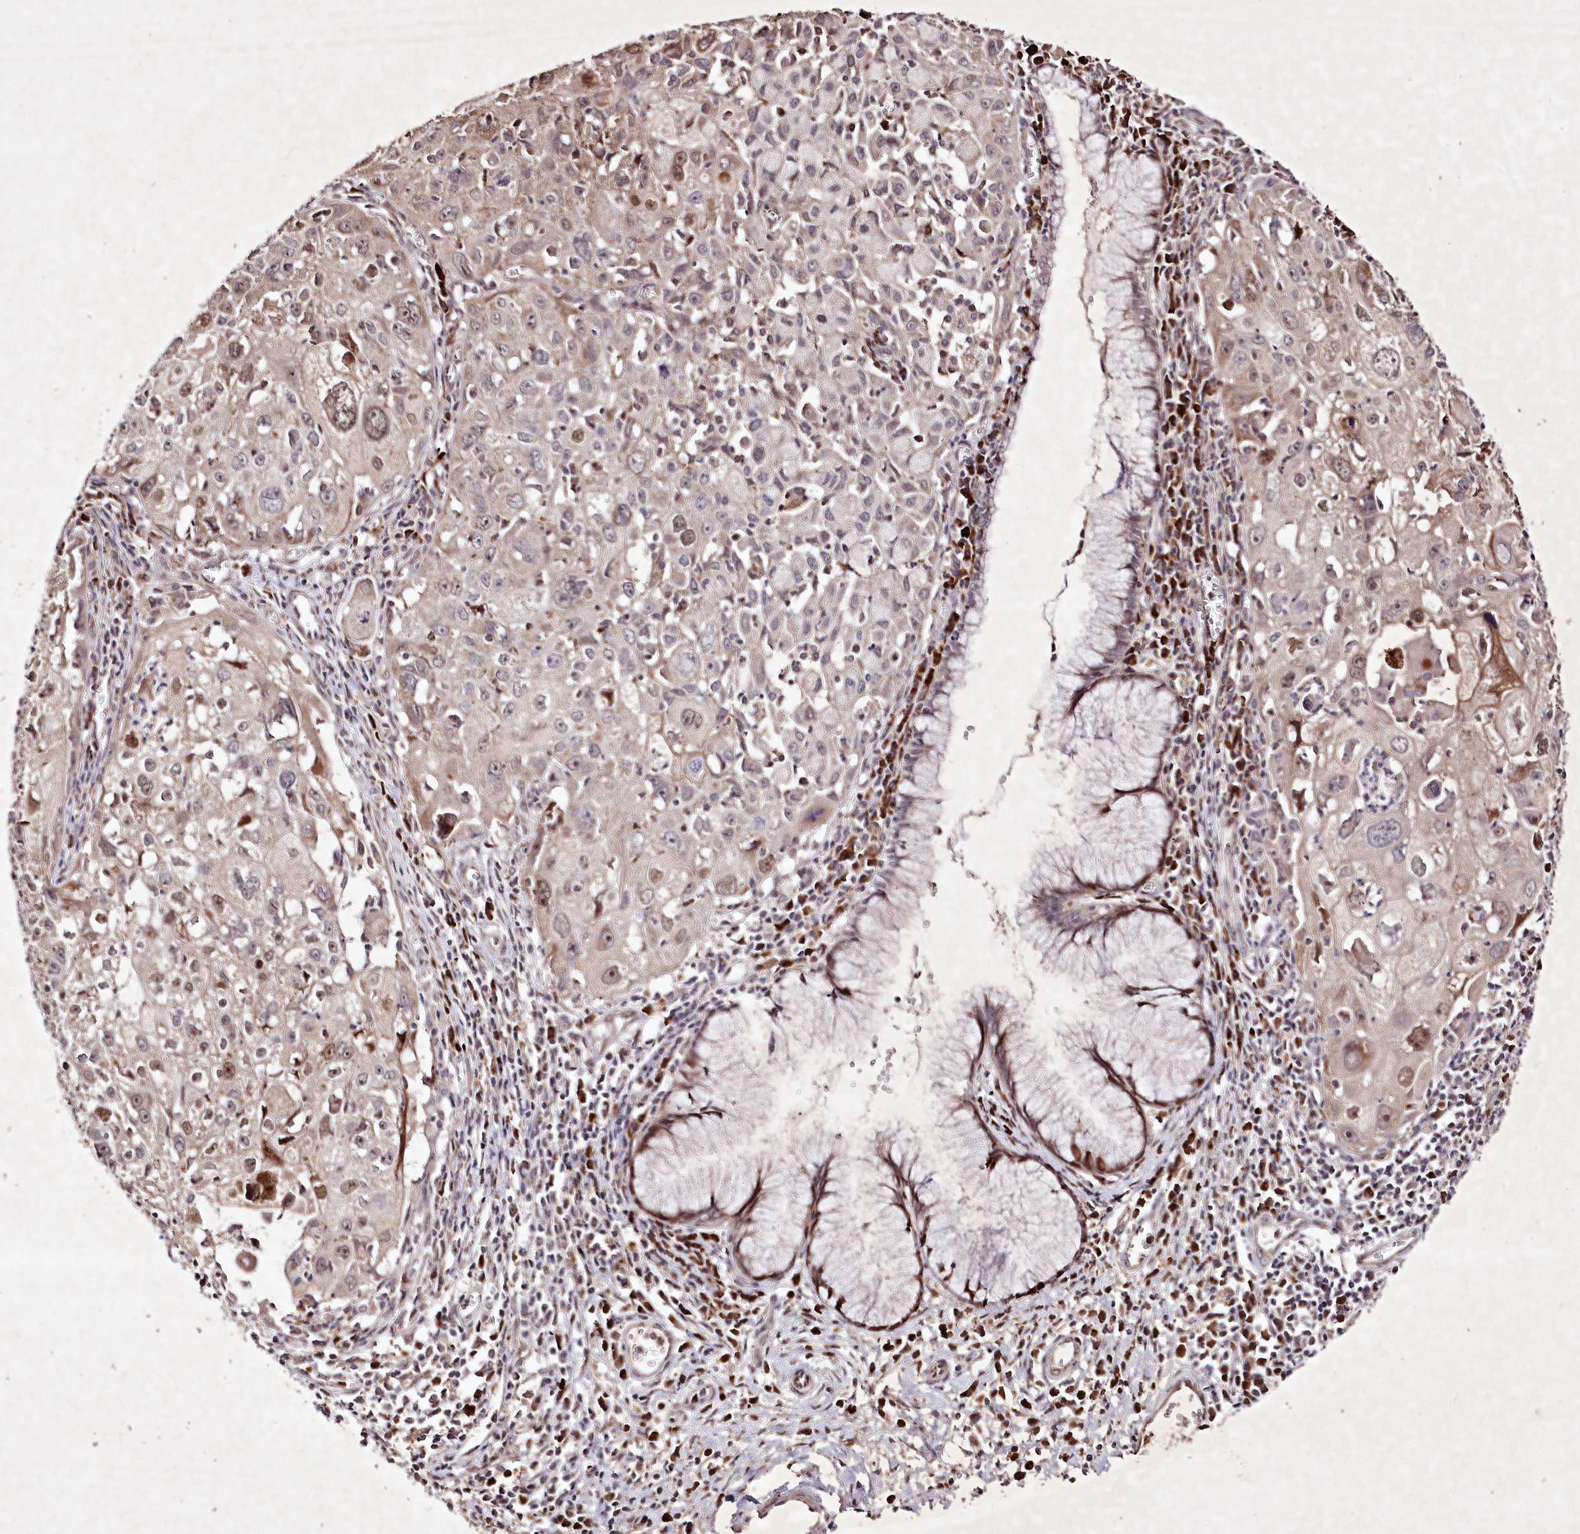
{"staining": {"intensity": "moderate", "quantity": "<25%", "location": "nuclear"}, "tissue": "cervical cancer", "cell_type": "Tumor cells", "image_type": "cancer", "snomed": [{"axis": "morphology", "description": "Squamous cell carcinoma, NOS"}, {"axis": "topography", "description": "Cervix"}], "caption": "A brown stain shows moderate nuclear positivity of a protein in human cervical cancer (squamous cell carcinoma) tumor cells. The staining was performed using DAB to visualize the protein expression in brown, while the nuclei were stained in blue with hematoxylin (Magnification: 20x).", "gene": "DMP1", "patient": {"sex": "female", "age": 42}}